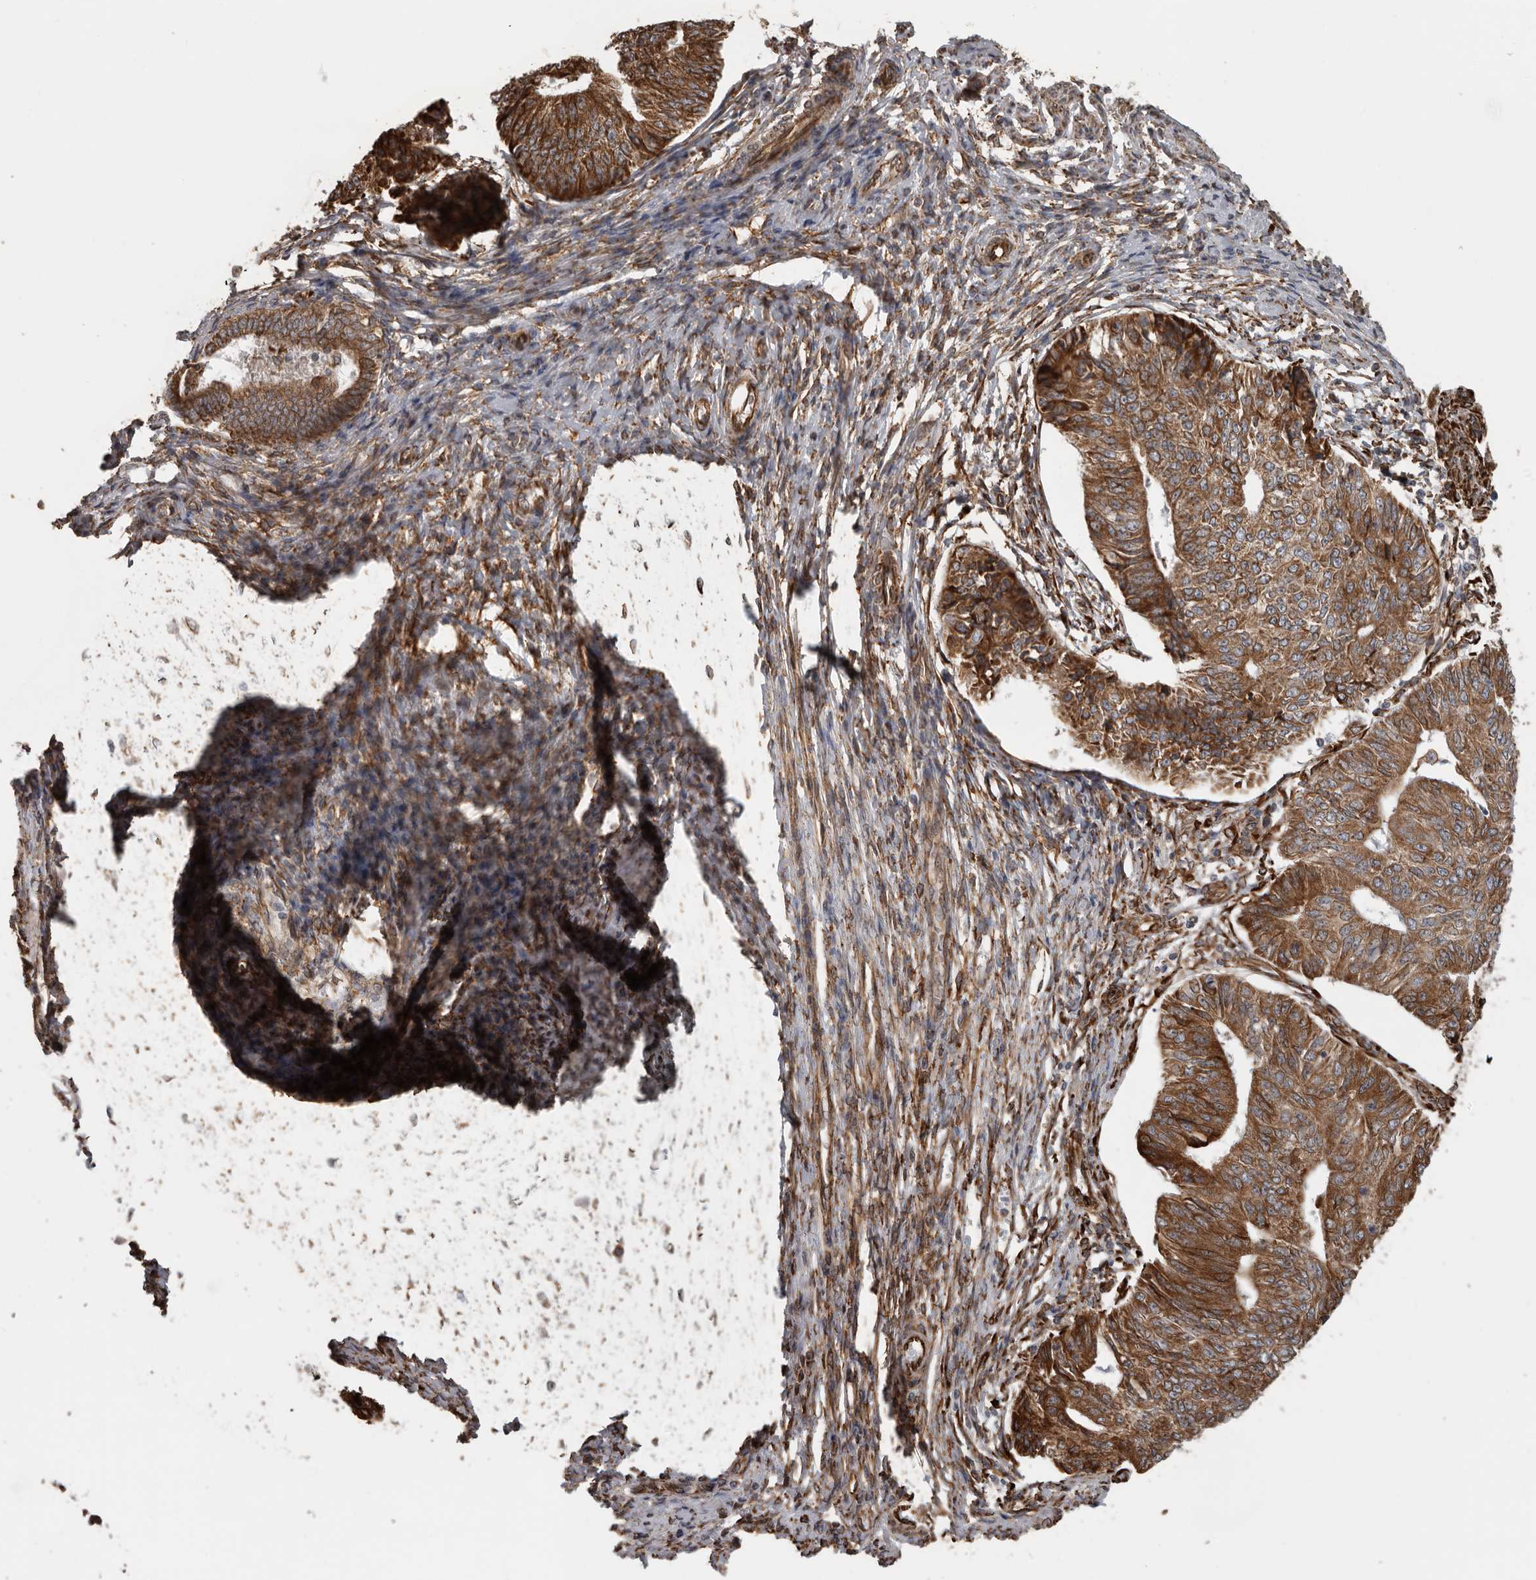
{"staining": {"intensity": "strong", "quantity": ">75%", "location": "cytoplasmic/membranous"}, "tissue": "endometrial cancer", "cell_type": "Tumor cells", "image_type": "cancer", "snomed": [{"axis": "morphology", "description": "Adenocarcinoma, NOS"}, {"axis": "topography", "description": "Endometrium"}], "caption": "Immunohistochemistry (IHC) photomicrograph of human adenocarcinoma (endometrial) stained for a protein (brown), which reveals high levels of strong cytoplasmic/membranous positivity in about >75% of tumor cells.", "gene": "CEP350", "patient": {"sex": "female", "age": 32}}